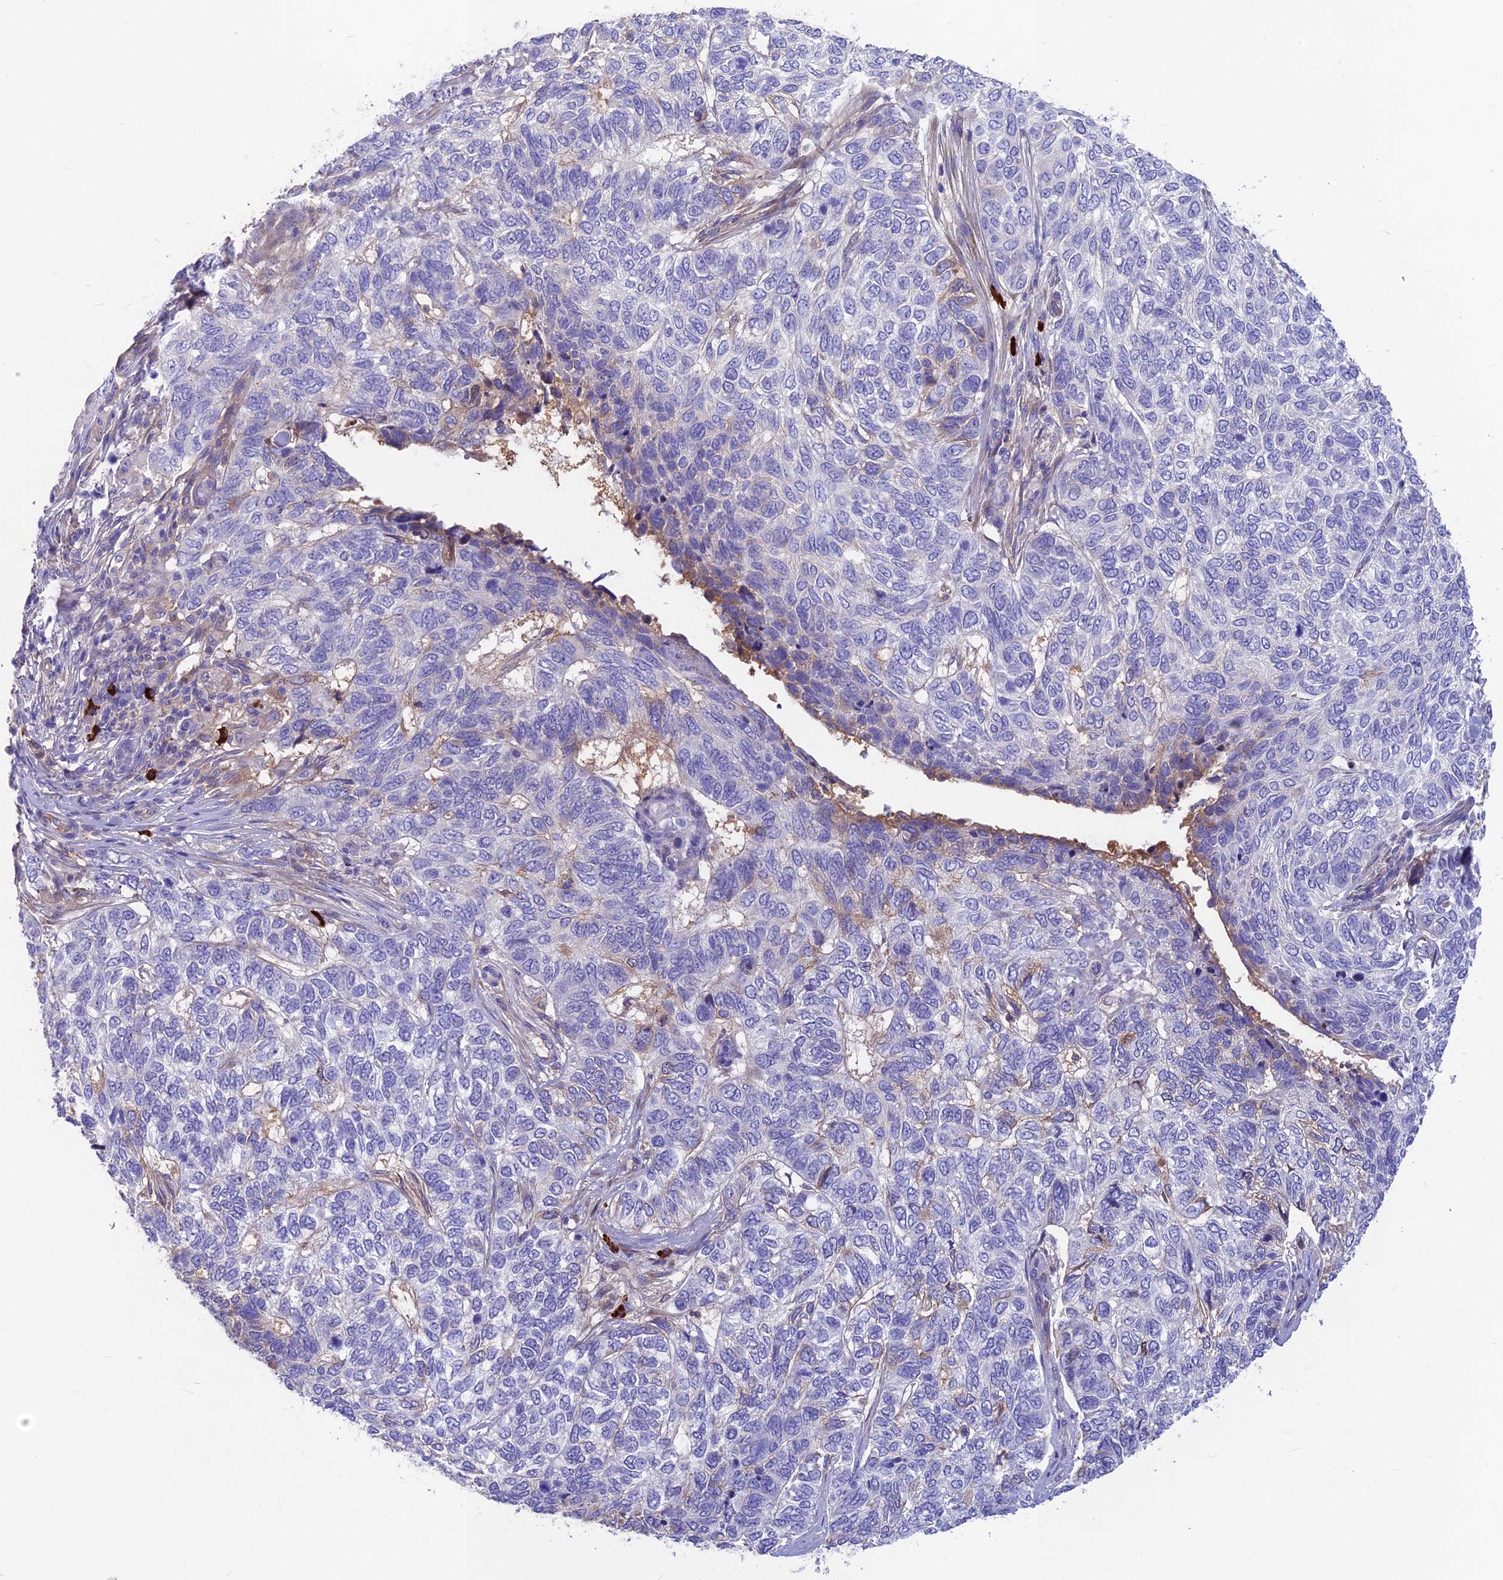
{"staining": {"intensity": "moderate", "quantity": "<25%", "location": "cytoplasmic/membranous"}, "tissue": "skin cancer", "cell_type": "Tumor cells", "image_type": "cancer", "snomed": [{"axis": "morphology", "description": "Basal cell carcinoma"}, {"axis": "topography", "description": "Skin"}], "caption": "Immunohistochemistry (IHC) staining of basal cell carcinoma (skin), which demonstrates low levels of moderate cytoplasmic/membranous expression in approximately <25% of tumor cells indicating moderate cytoplasmic/membranous protein staining. The staining was performed using DAB (3,3'-diaminobenzidine) (brown) for protein detection and nuclei were counterstained in hematoxylin (blue).", "gene": "SNAP91", "patient": {"sex": "female", "age": 65}}